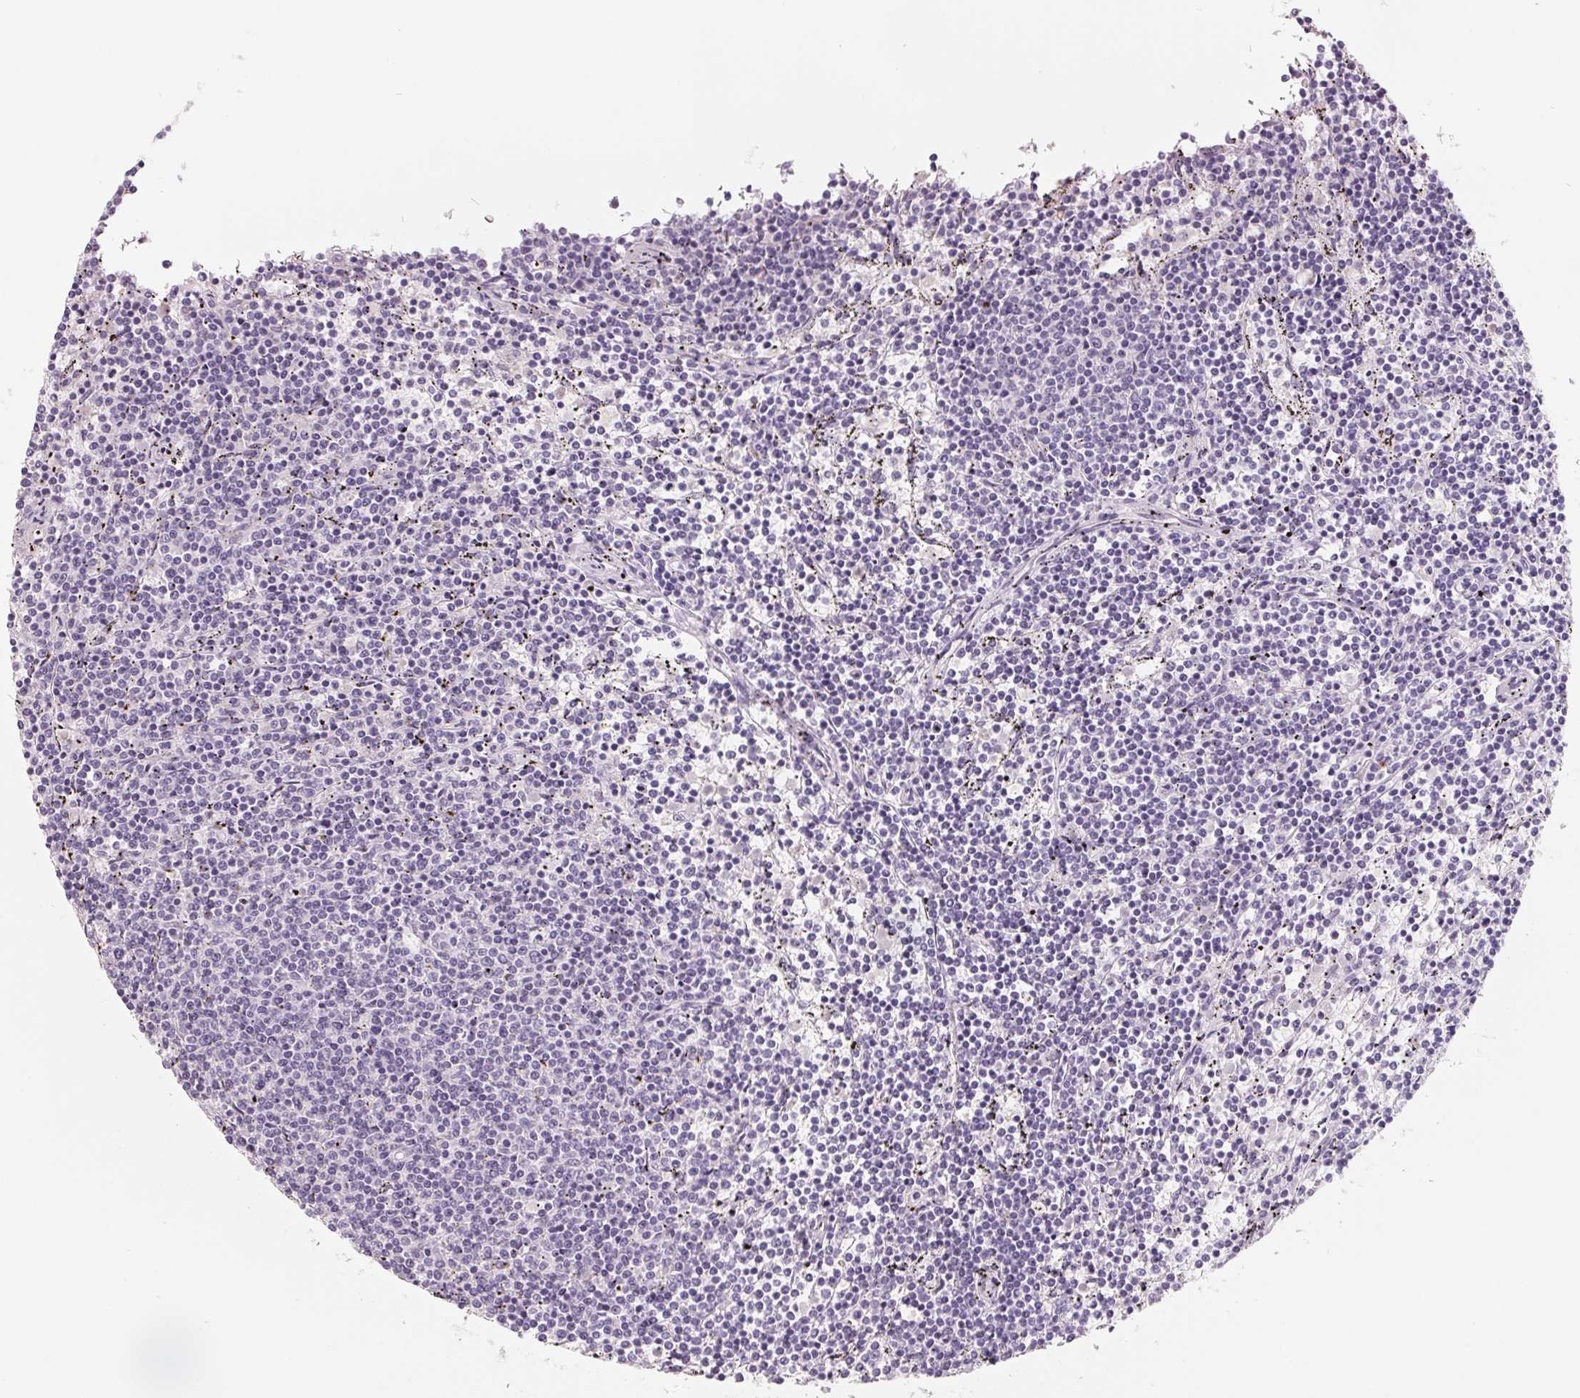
{"staining": {"intensity": "negative", "quantity": "none", "location": "none"}, "tissue": "lymphoma", "cell_type": "Tumor cells", "image_type": "cancer", "snomed": [{"axis": "morphology", "description": "Malignant lymphoma, non-Hodgkin's type, Low grade"}, {"axis": "topography", "description": "Spleen"}], "caption": "Malignant lymphoma, non-Hodgkin's type (low-grade) stained for a protein using immunohistochemistry (IHC) shows no positivity tumor cells.", "gene": "FTCD", "patient": {"sex": "female", "age": 50}}